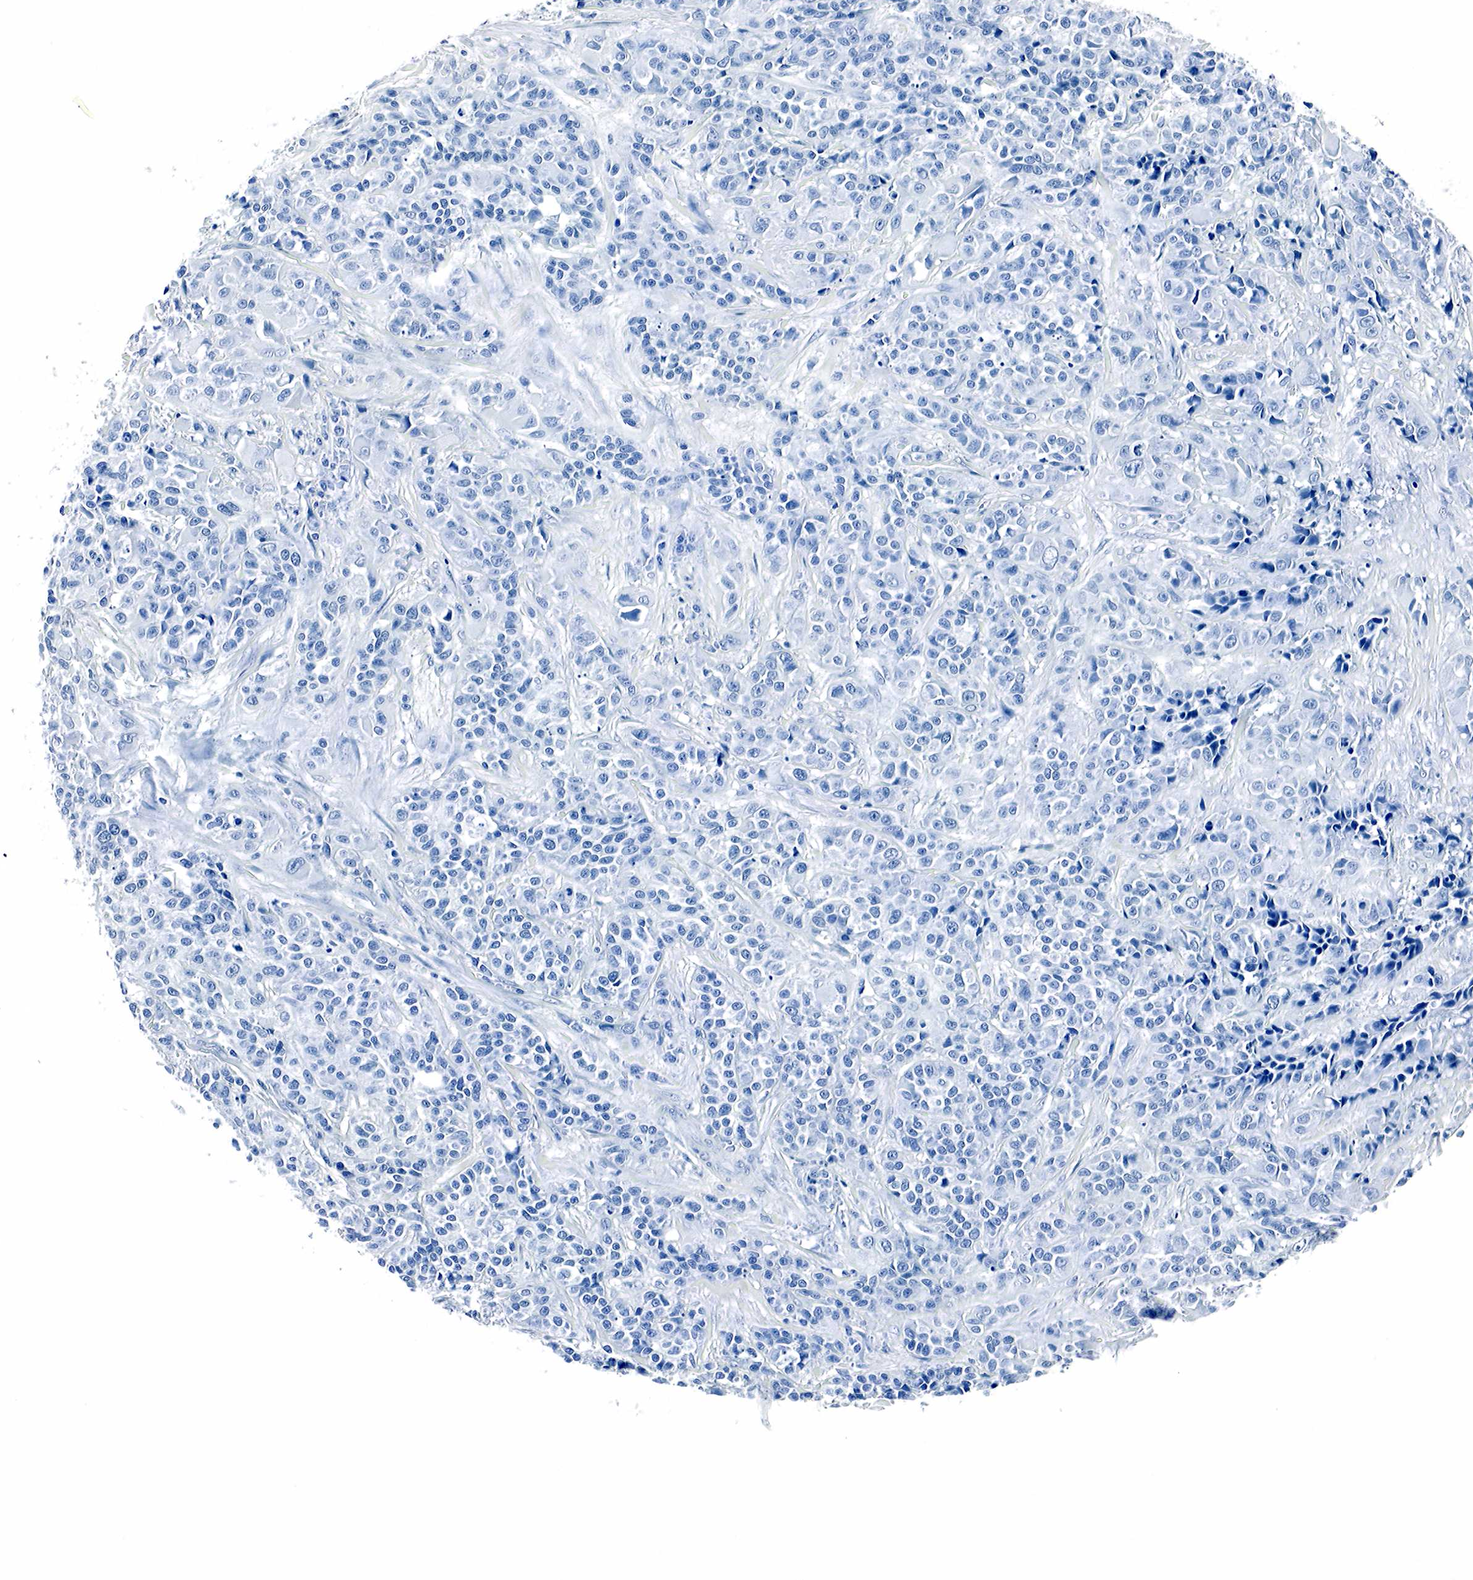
{"staining": {"intensity": "negative", "quantity": "none", "location": "none"}, "tissue": "urothelial cancer", "cell_type": "Tumor cells", "image_type": "cancer", "snomed": [{"axis": "morphology", "description": "Urothelial carcinoma, High grade"}, {"axis": "topography", "description": "Urinary bladder"}], "caption": "There is no significant positivity in tumor cells of high-grade urothelial carcinoma. (DAB (3,3'-diaminobenzidine) immunohistochemistry with hematoxylin counter stain).", "gene": "GAST", "patient": {"sex": "female", "age": 81}}